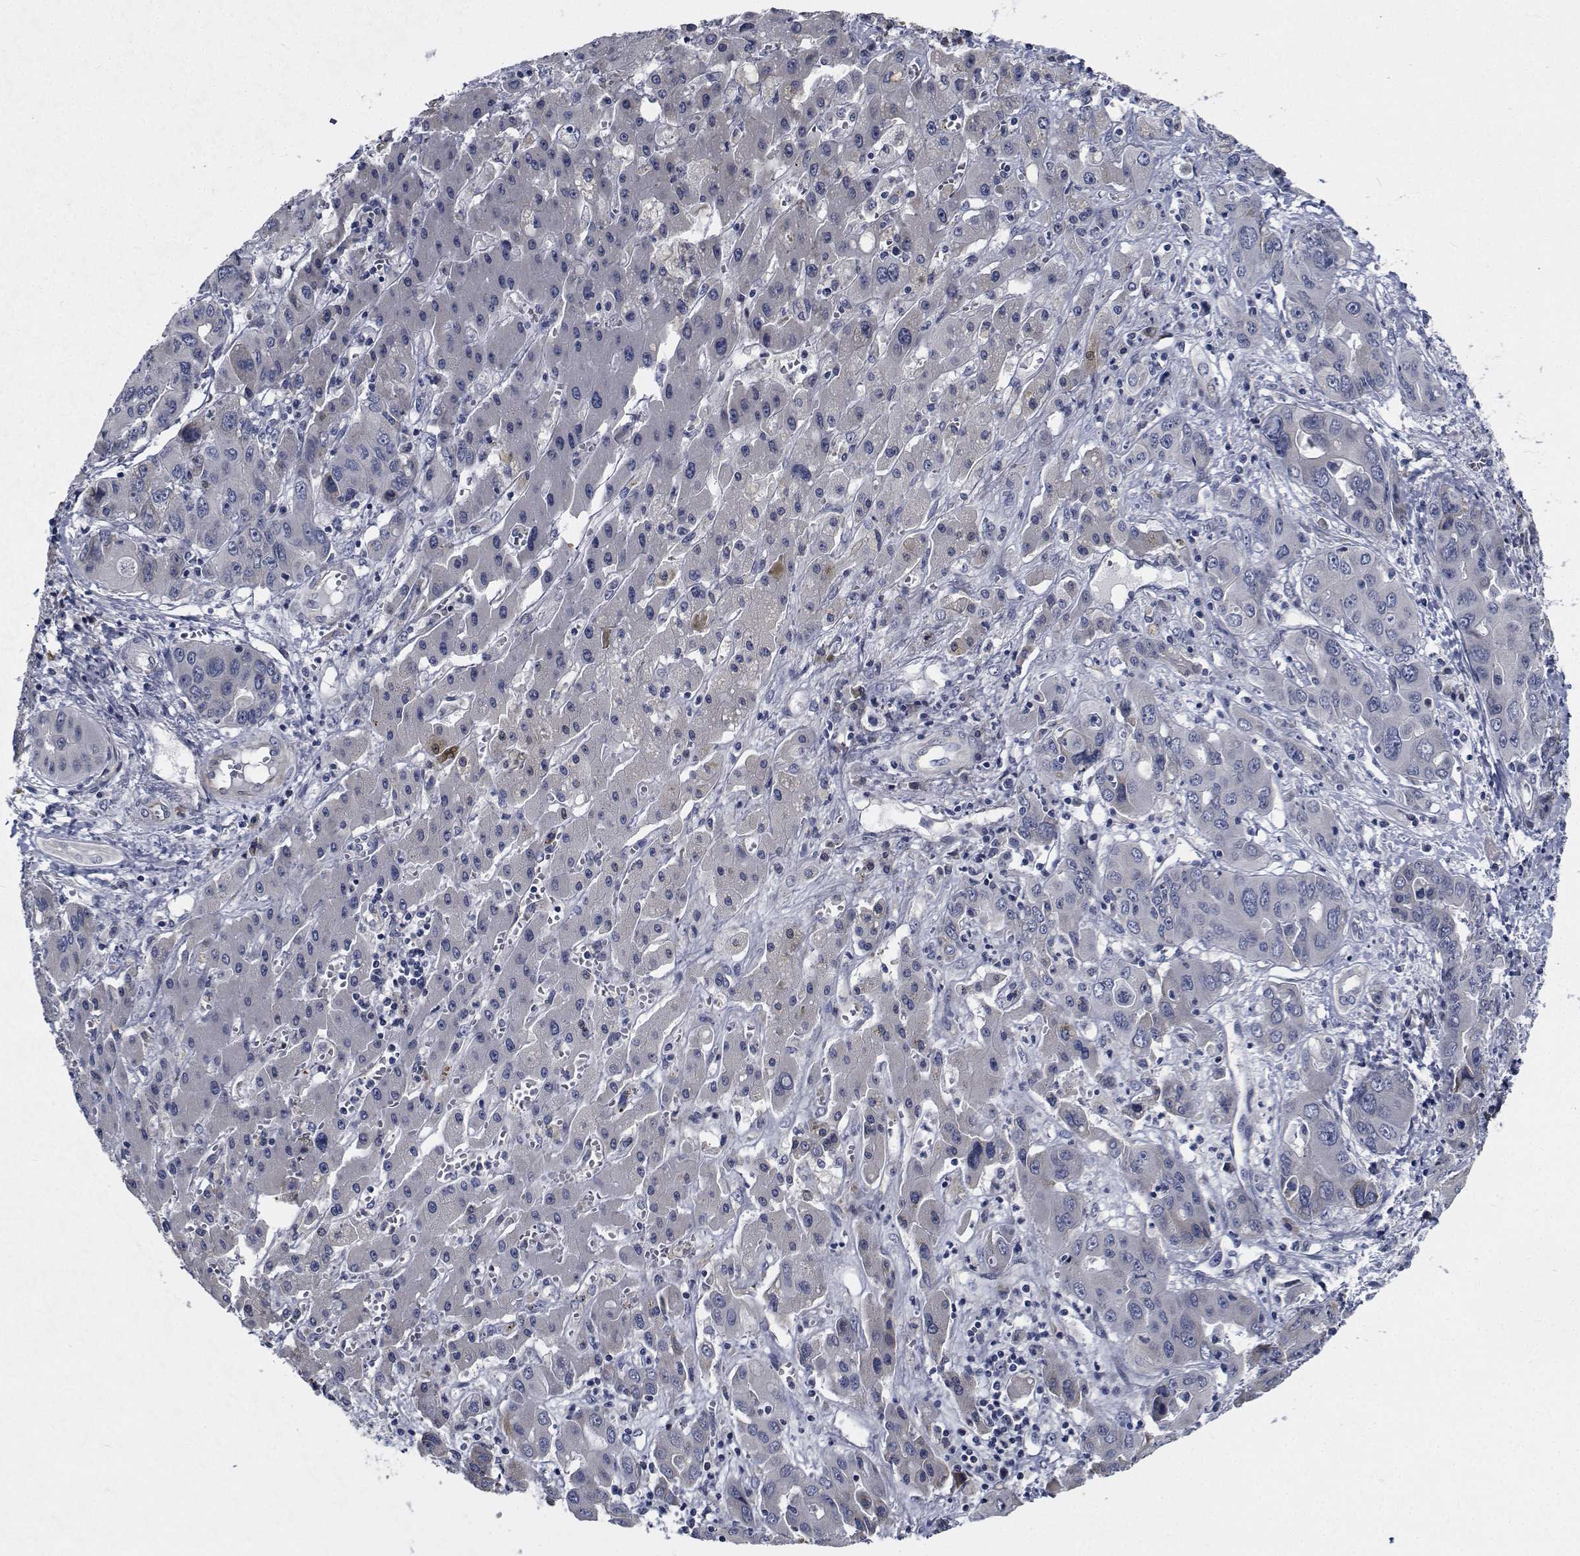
{"staining": {"intensity": "negative", "quantity": "none", "location": "none"}, "tissue": "liver cancer", "cell_type": "Tumor cells", "image_type": "cancer", "snomed": [{"axis": "morphology", "description": "Cholangiocarcinoma"}, {"axis": "topography", "description": "Liver"}], "caption": "Tumor cells are negative for protein expression in human liver cholangiocarcinoma.", "gene": "TTBK1", "patient": {"sex": "male", "age": 67}}